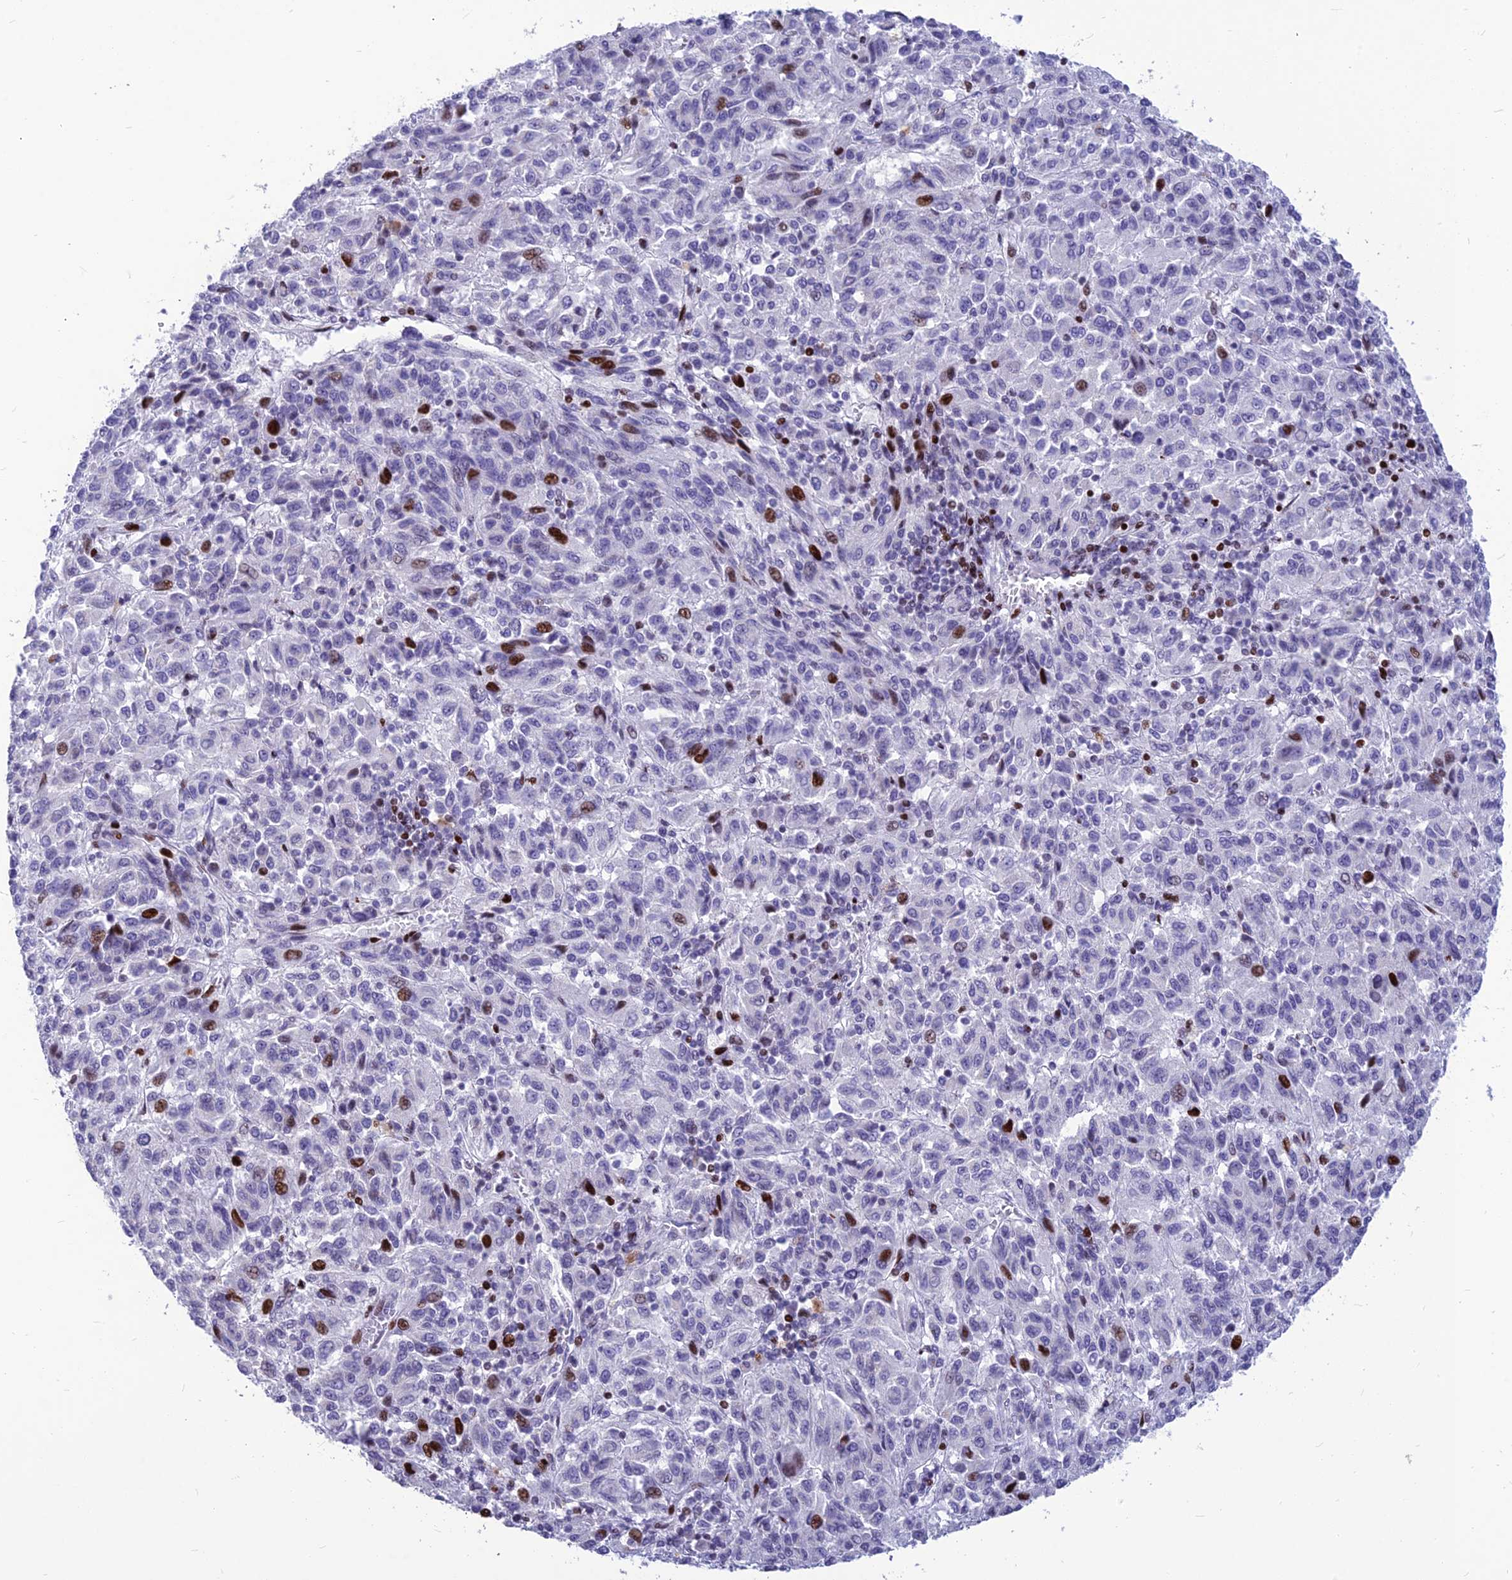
{"staining": {"intensity": "moderate", "quantity": "<25%", "location": "nuclear"}, "tissue": "melanoma", "cell_type": "Tumor cells", "image_type": "cancer", "snomed": [{"axis": "morphology", "description": "Malignant melanoma, Metastatic site"}, {"axis": "topography", "description": "Lung"}], "caption": "A micrograph of malignant melanoma (metastatic site) stained for a protein displays moderate nuclear brown staining in tumor cells. (brown staining indicates protein expression, while blue staining denotes nuclei).", "gene": "PRPS1", "patient": {"sex": "male", "age": 64}}